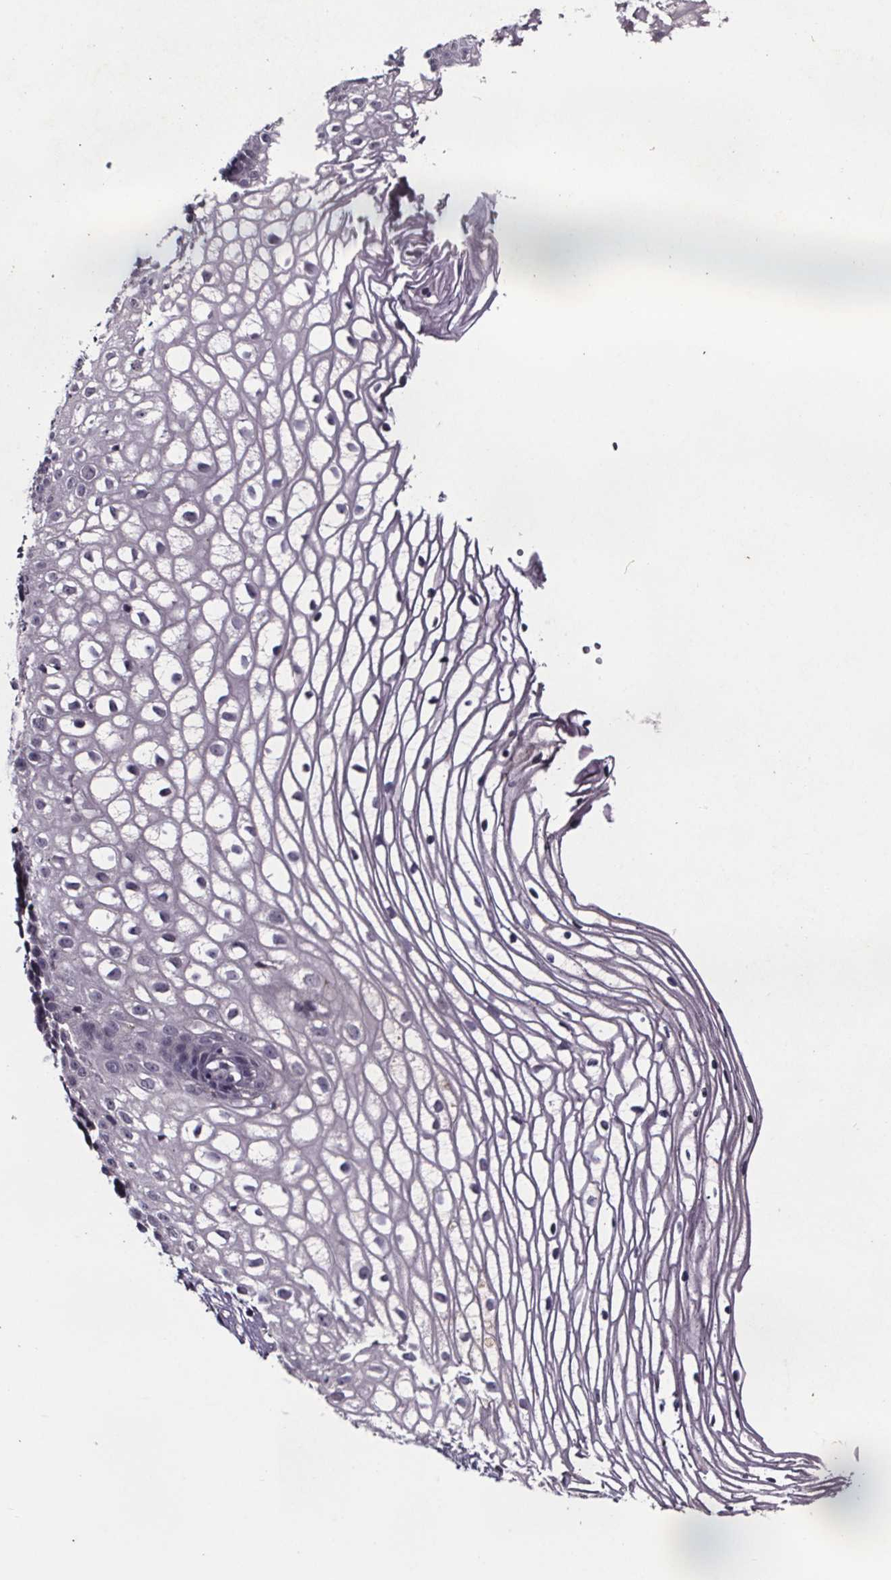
{"staining": {"intensity": "moderate", "quantity": "<25%", "location": "cytoplasmic/membranous"}, "tissue": "cervix", "cell_type": "Glandular cells", "image_type": "normal", "snomed": [{"axis": "morphology", "description": "Normal tissue, NOS"}, {"axis": "topography", "description": "Cervix"}], "caption": "Immunohistochemical staining of normal human cervix exhibits moderate cytoplasmic/membranous protein staining in about <25% of glandular cells. (Brightfield microscopy of DAB IHC at high magnification).", "gene": "NPHP4", "patient": {"sex": "female", "age": 40}}